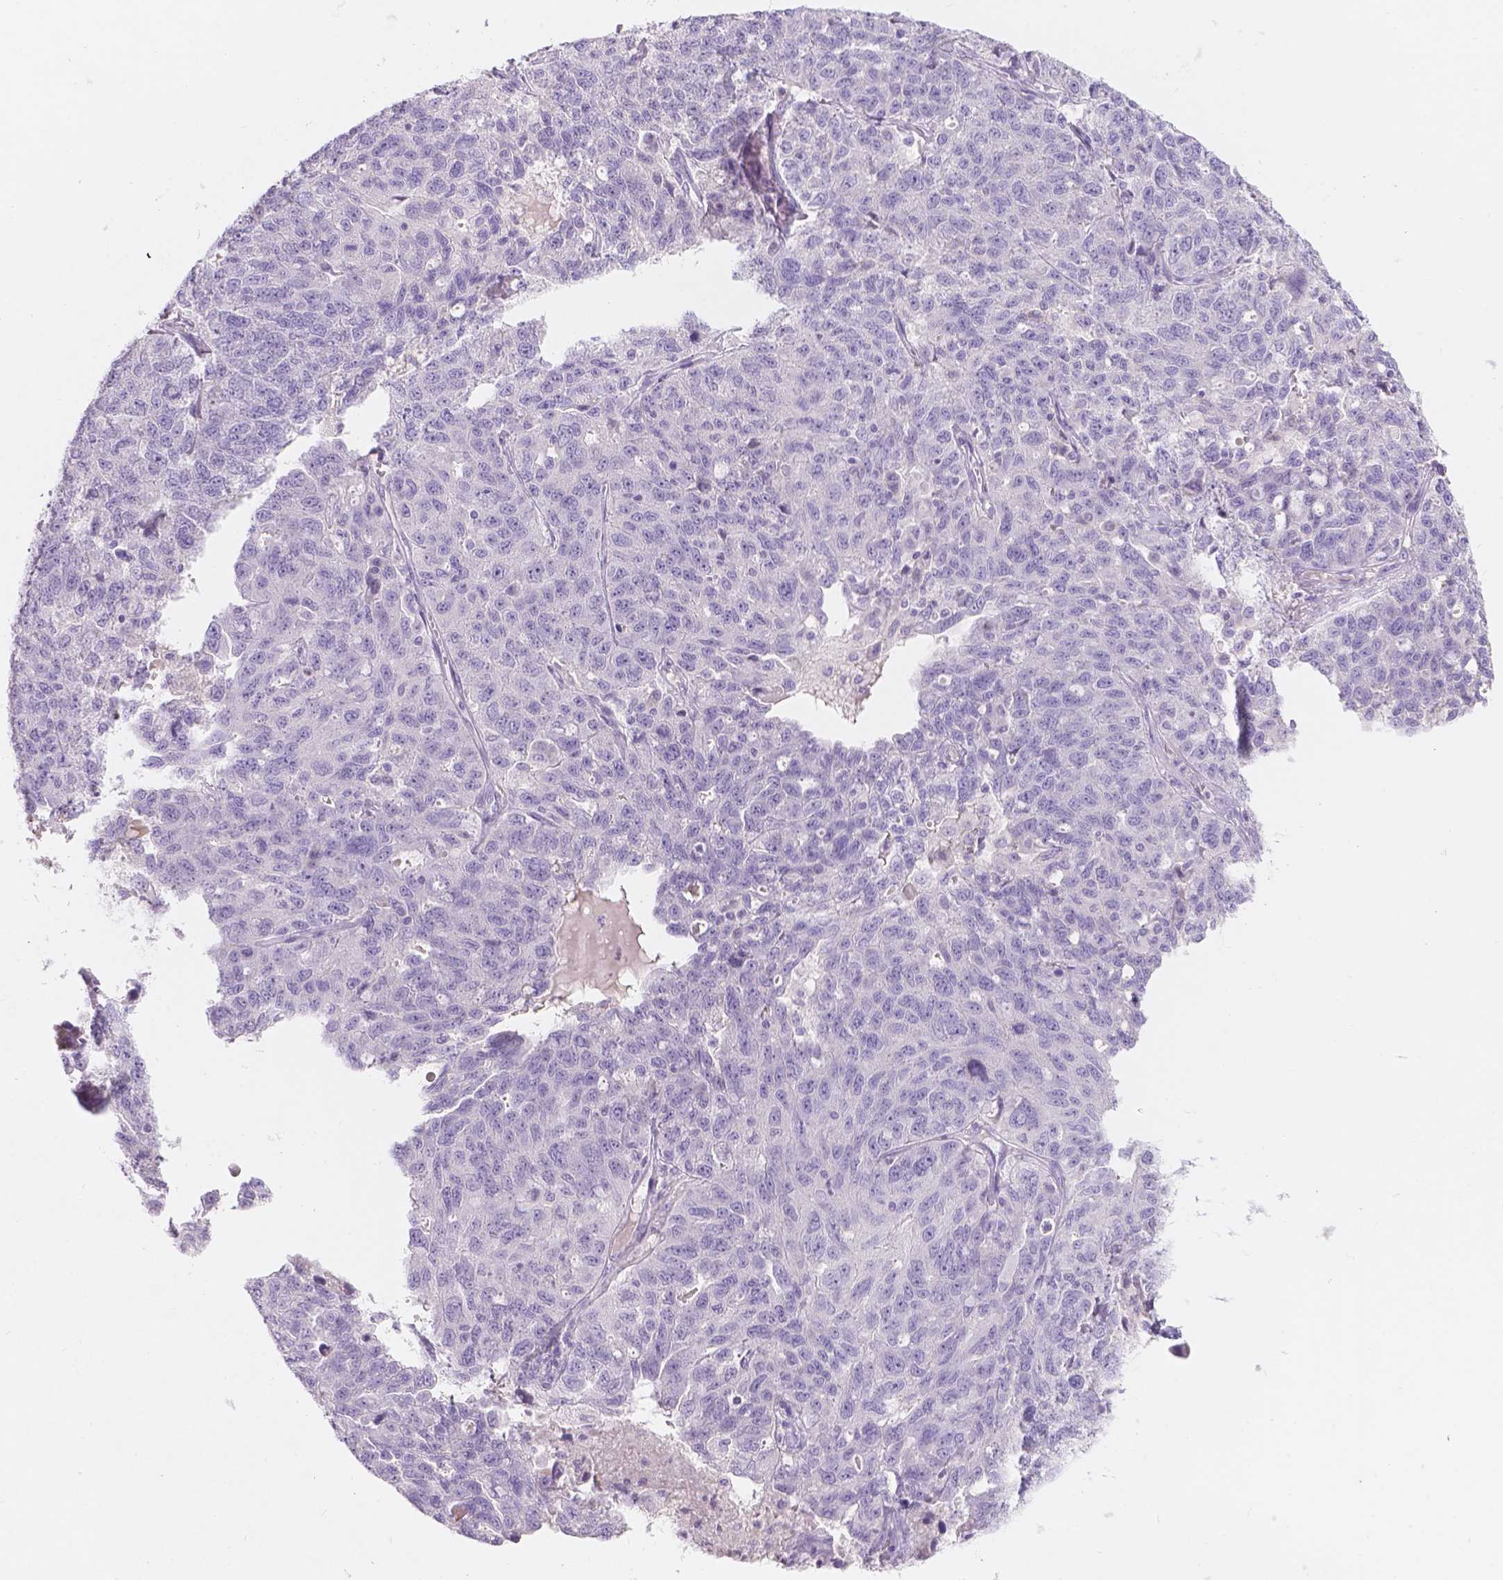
{"staining": {"intensity": "negative", "quantity": "none", "location": "none"}, "tissue": "ovarian cancer", "cell_type": "Tumor cells", "image_type": "cancer", "snomed": [{"axis": "morphology", "description": "Cystadenocarcinoma, serous, NOS"}, {"axis": "topography", "description": "Ovary"}], "caption": "The photomicrograph demonstrates no significant positivity in tumor cells of ovarian serous cystadenocarcinoma.", "gene": "HTN3", "patient": {"sex": "female", "age": 71}}